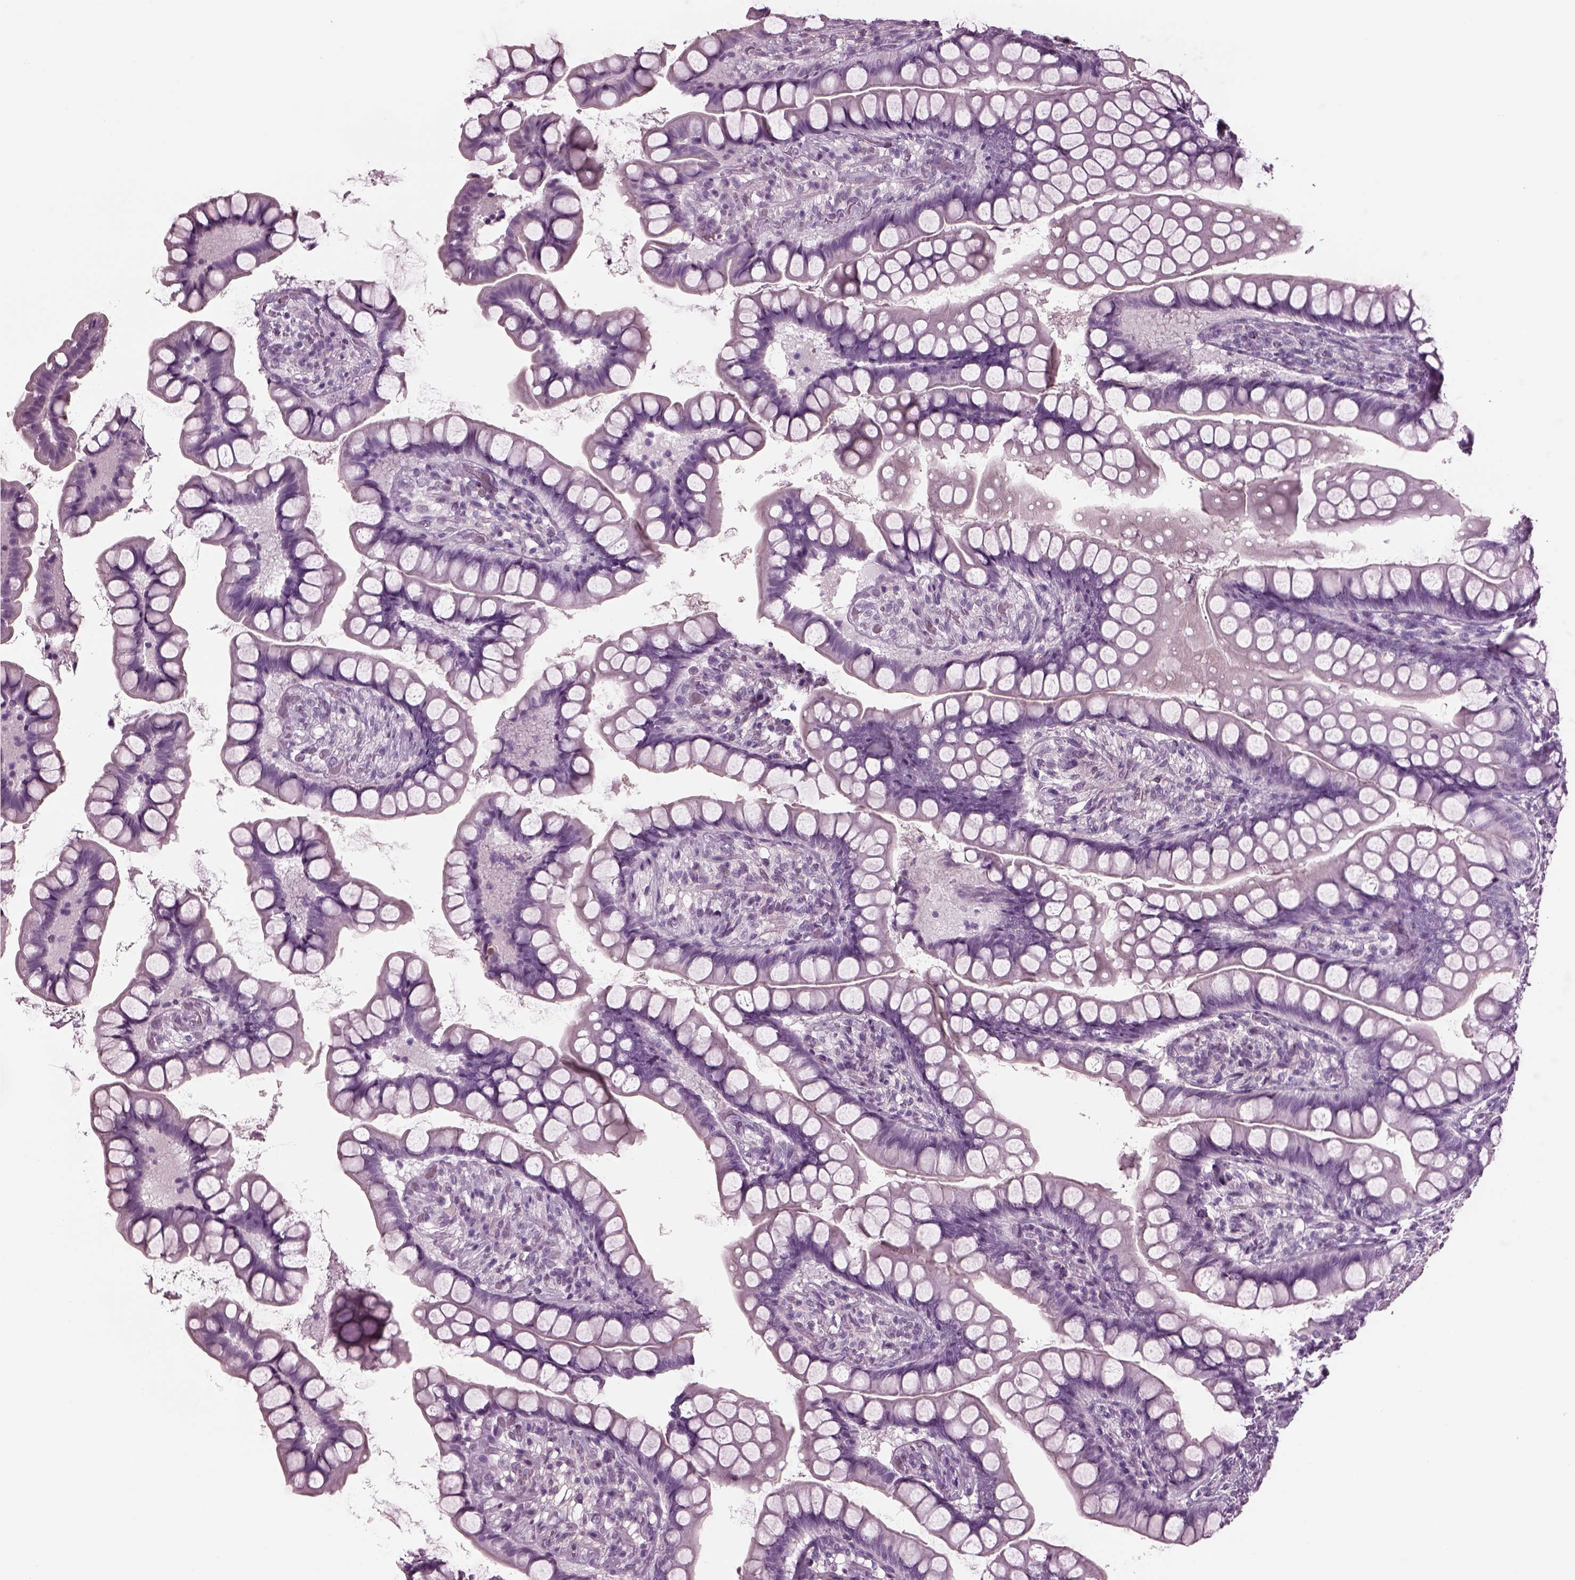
{"staining": {"intensity": "negative", "quantity": "none", "location": "none"}, "tissue": "small intestine", "cell_type": "Glandular cells", "image_type": "normal", "snomed": [{"axis": "morphology", "description": "Normal tissue, NOS"}, {"axis": "topography", "description": "Small intestine"}], "caption": "Immunohistochemical staining of unremarkable human small intestine displays no significant staining in glandular cells.", "gene": "TPPP2", "patient": {"sex": "male", "age": 70}}